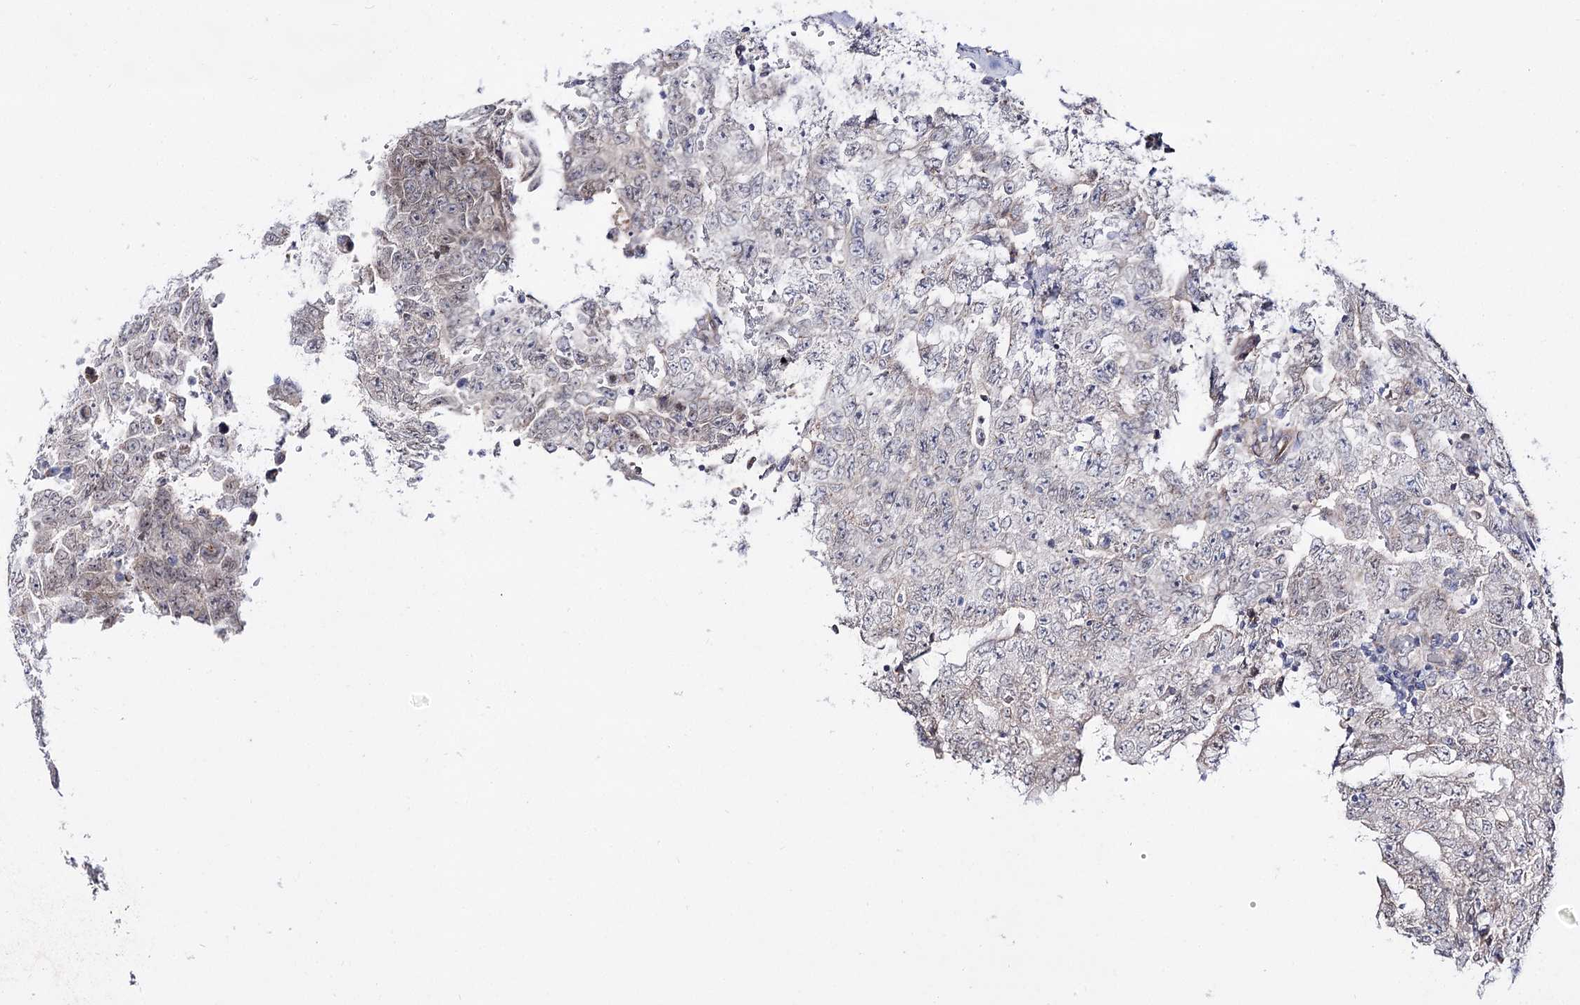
{"staining": {"intensity": "negative", "quantity": "none", "location": "none"}, "tissue": "testis cancer", "cell_type": "Tumor cells", "image_type": "cancer", "snomed": [{"axis": "morphology", "description": "Carcinoma, Embryonal, NOS"}, {"axis": "topography", "description": "Testis"}], "caption": "Immunohistochemistry (IHC) micrograph of human testis embryonal carcinoma stained for a protein (brown), which displays no staining in tumor cells.", "gene": "C11orf80", "patient": {"sex": "male", "age": 26}}